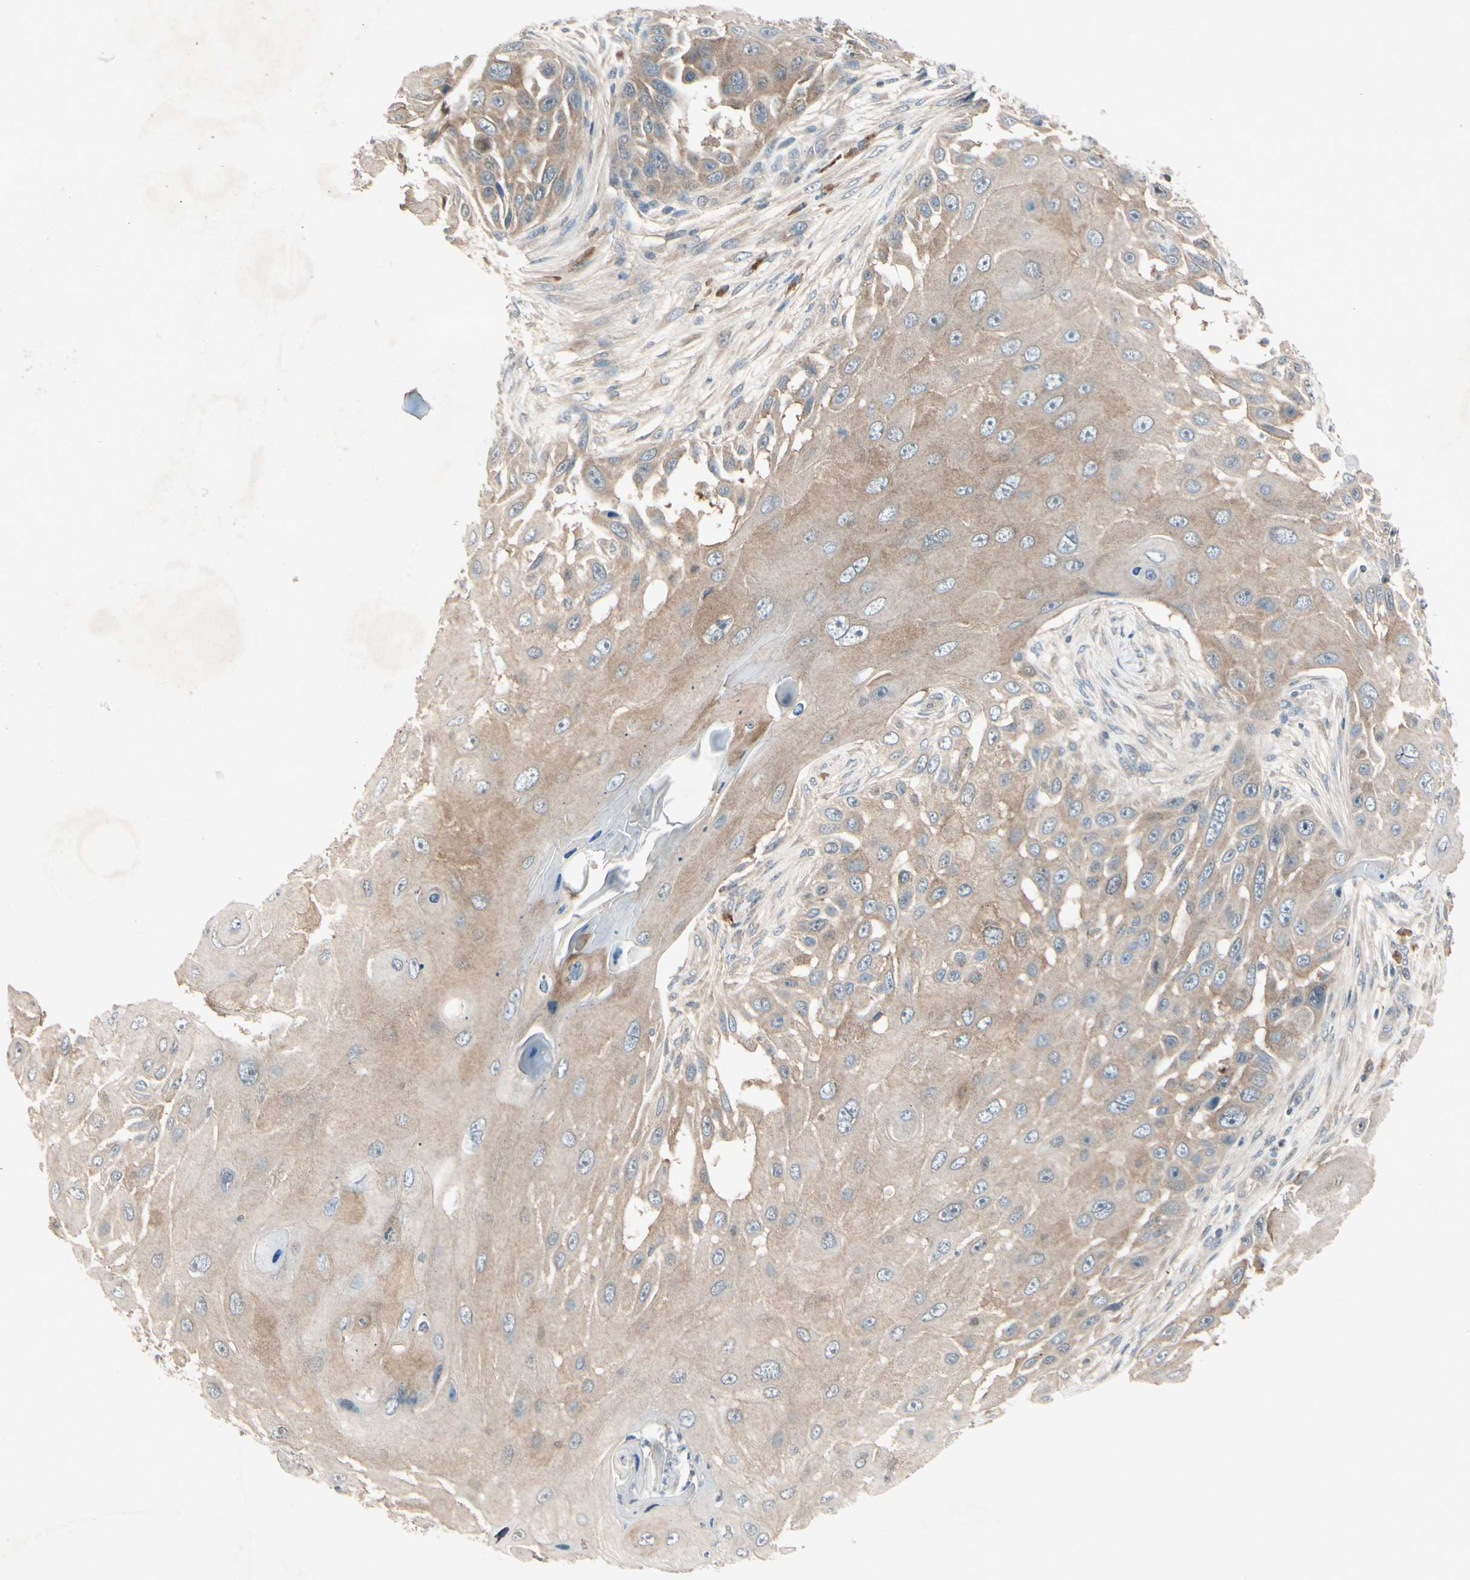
{"staining": {"intensity": "moderate", "quantity": ">75%", "location": "cytoplasmic/membranous"}, "tissue": "skin cancer", "cell_type": "Tumor cells", "image_type": "cancer", "snomed": [{"axis": "morphology", "description": "Squamous cell carcinoma, NOS"}, {"axis": "topography", "description": "Skin"}], "caption": "A photomicrograph of human skin cancer stained for a protein exhibits moderate cytoplasmic/membranous brown staining in tumor cells.", "gene": "FHDC1", "patient": {"sex": "female", "age": 44}}